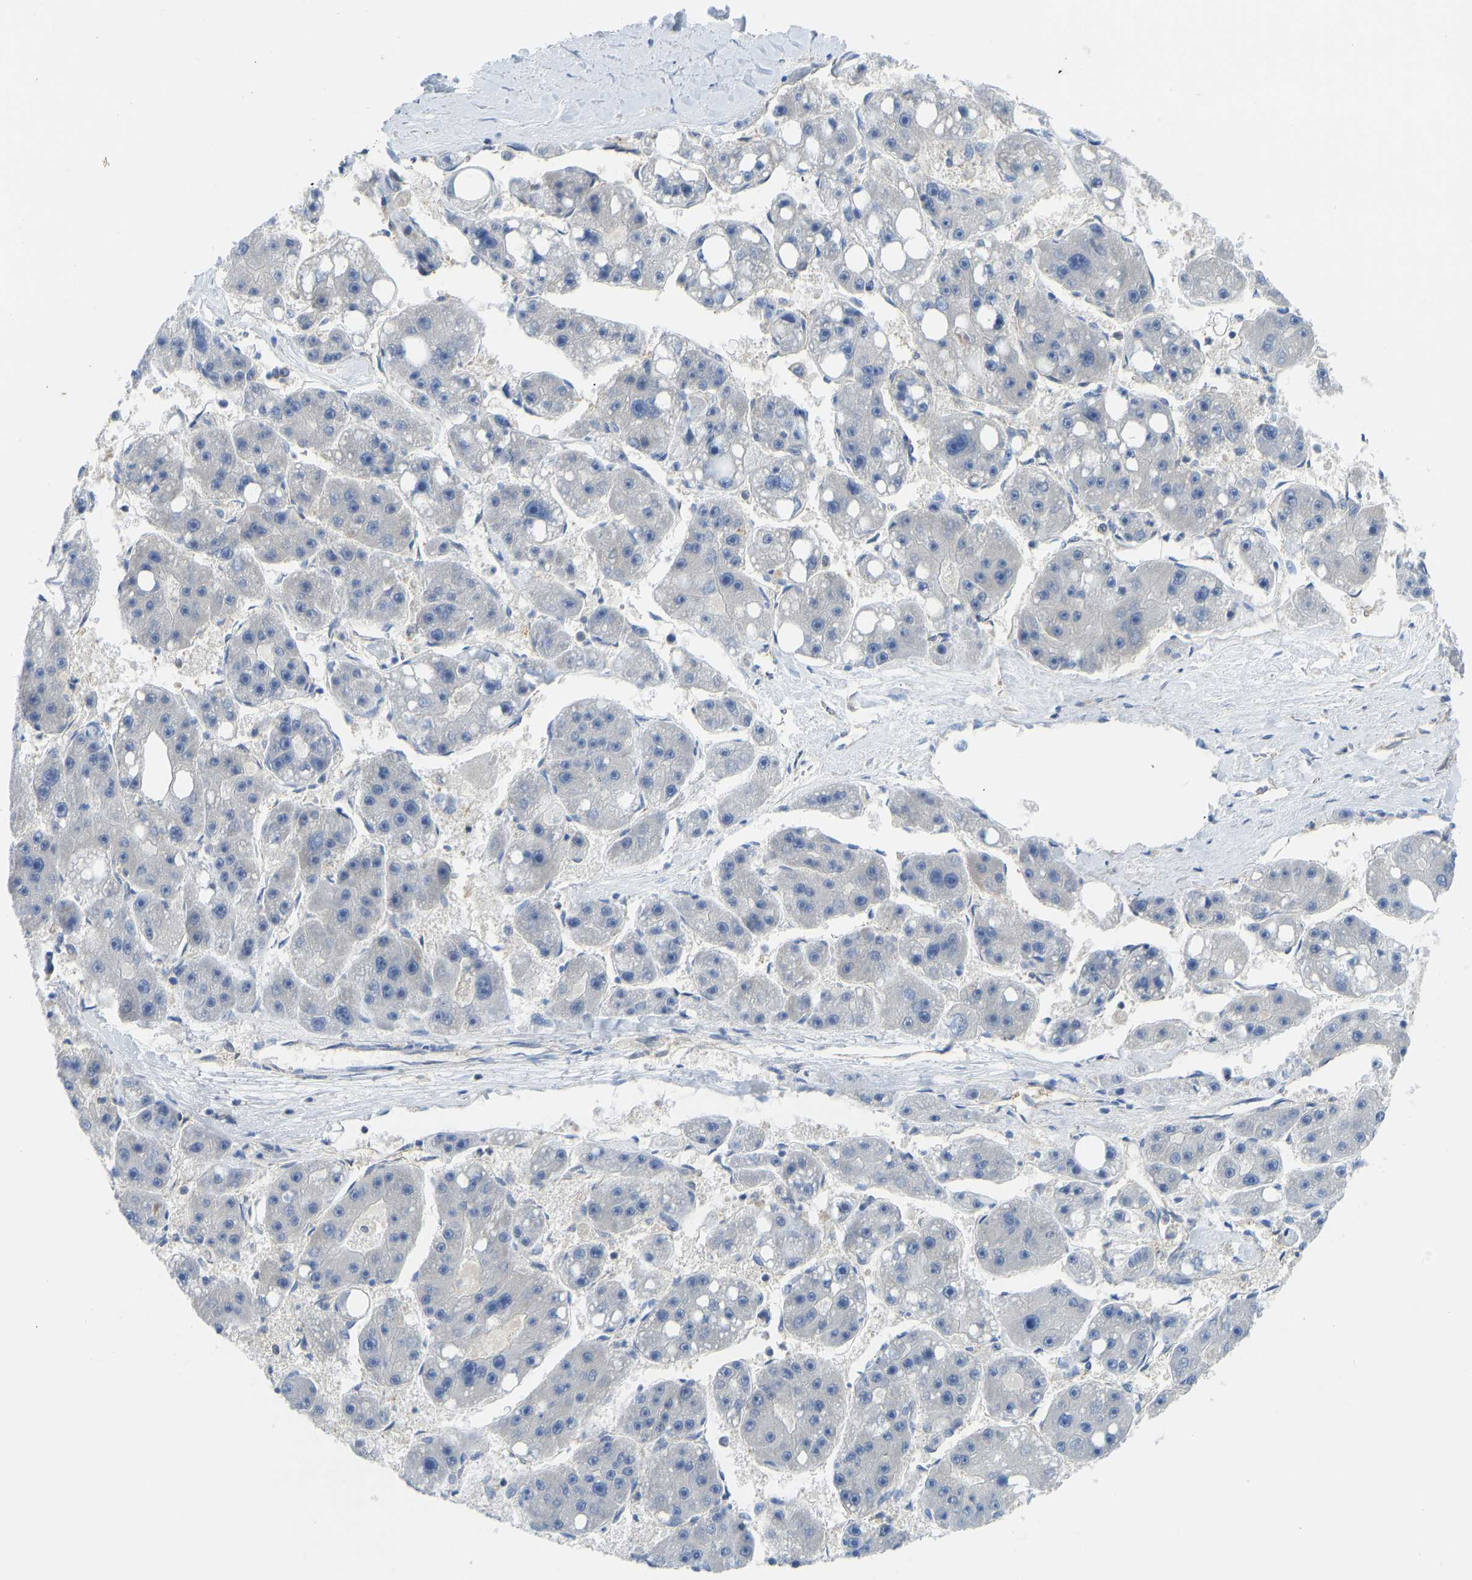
{"staining": {"intensity": "negative", "quantity": "none", "location": "none"}, "tissue": "liver cancer", "cell_type": "Tumor cells", "image_type": "cancer", "snomed": [{"axis": "morphology", "description": "Carcinoma, Hepatocellular, NOS"}, {"axis": "topography", "description": "Liver"}], "caption": "A high-resolution histopathology image shows immunohistochemistry staining of hepatocellular carcinoma (liver), which demonstrates no significant expression in tumor cells.", "gene": "PPP3CA", "patient": {"sex": "female", "age": 61}}